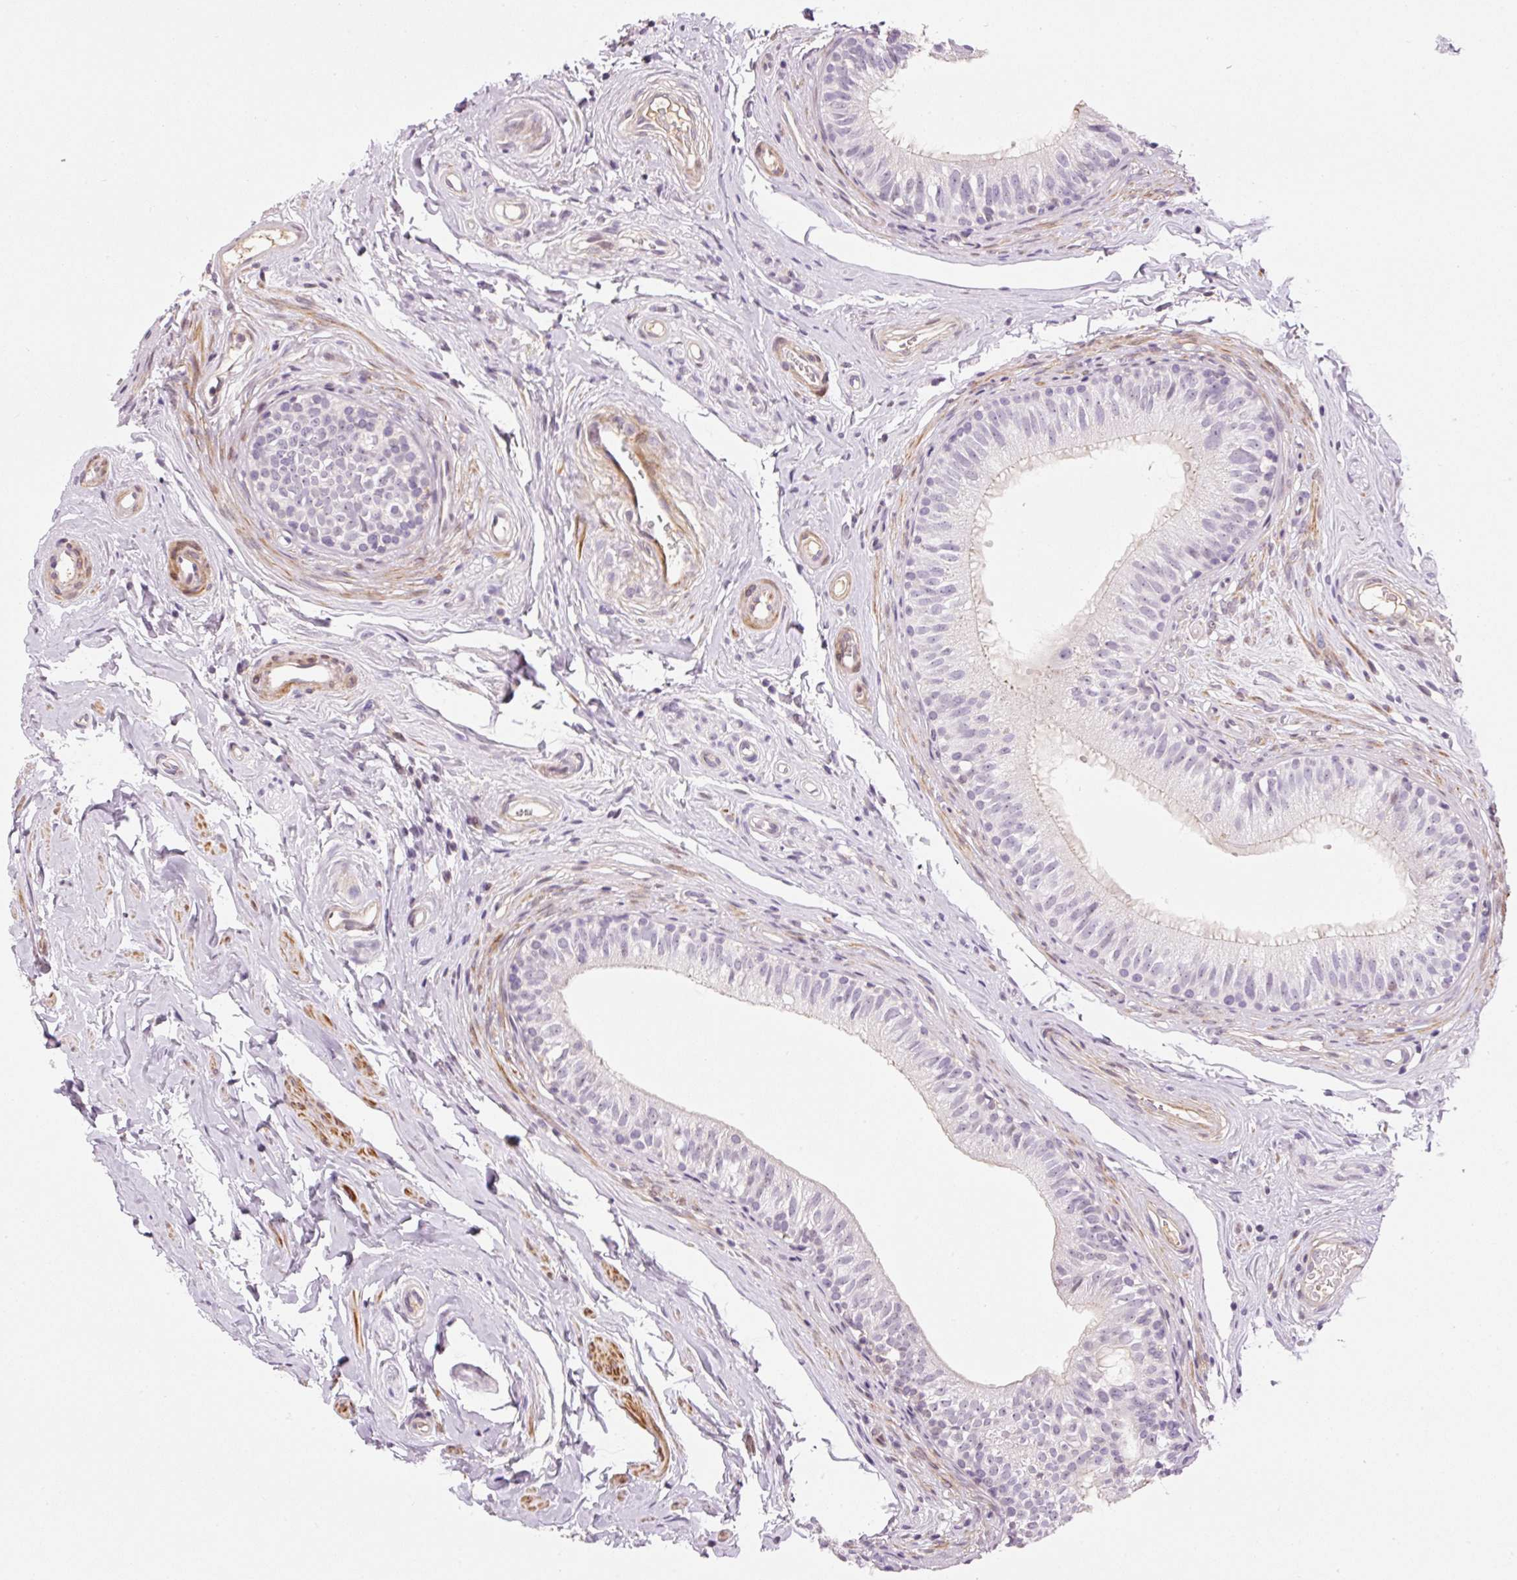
{"staining": {"intensity": "negative", "quantity": "none", "location": "none"}, "tissue": "epididymis", "cell_type": "Glandular cells", "image_type": "normal", "snomed": [{"axis": "morphology", "description": "Normal tissue, NOS"}, {"axis": "morphology", "description": "Seminoma, NOS"}, {"axis": "topography", "description": "Testis"}, {"axis": "topography", "description": "Epididymis"}], "caption": "Immunohistochemistry (IHC) of benign human epididymis exhibits no expression in glandular cells.", "gene": "HNF1A", "patient": {"sex": "male", "age": 45}}